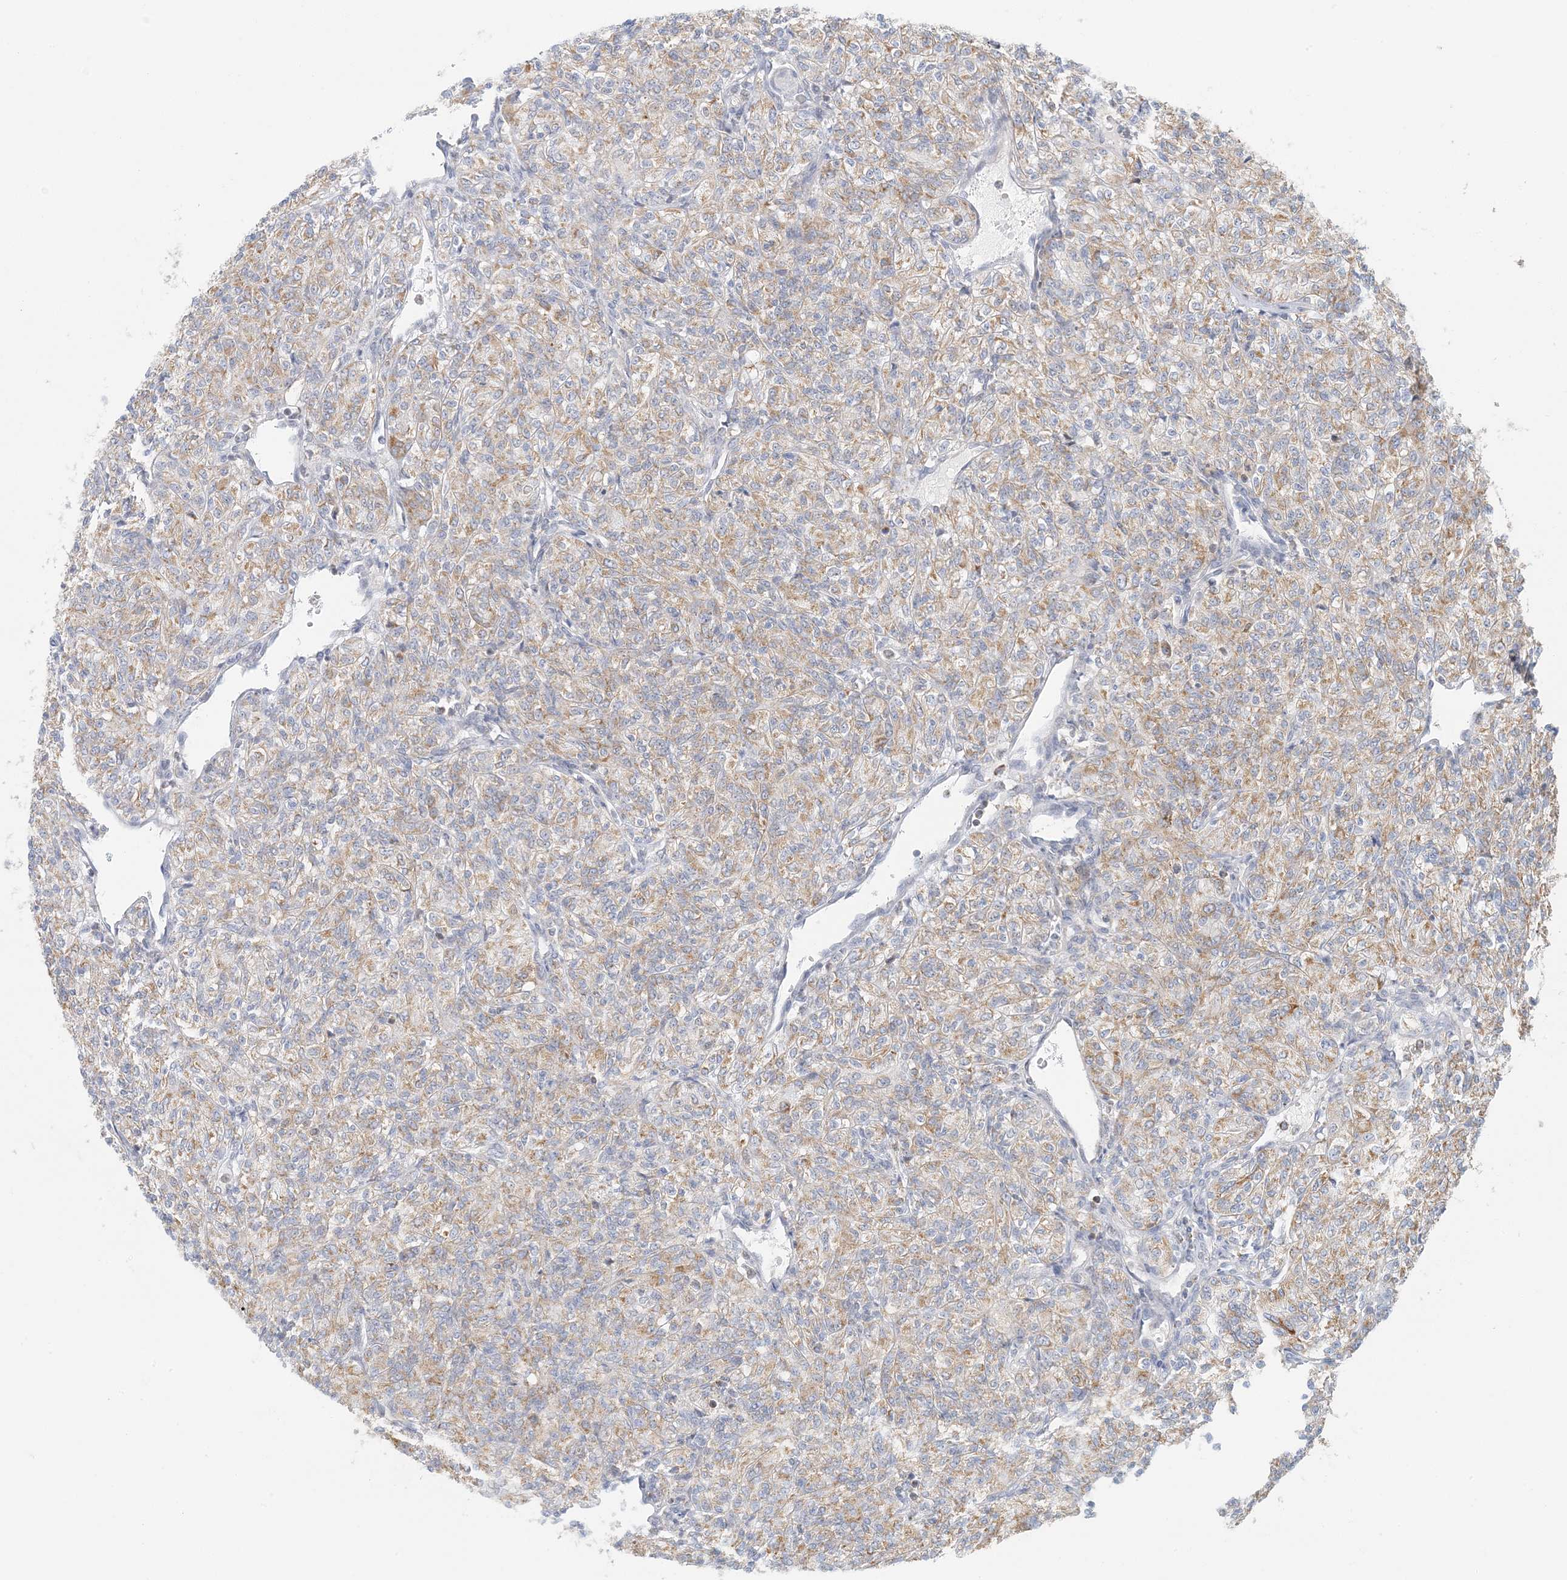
{"staining": {"intensity": "weak", "quantity": ">75%", "location": "cytoplasmic/membranous"}, "tissue": "renal cancer", "cell_type": "Tumor cells", "image_type": "cancer", "snomed": [{"axis": "morphology", "description": "Adenocarcinoma, NOS"}, {"axis": "topography", "description": "Kidney"}], "caption": "IHC staining of adenocarcinoma (renal), which exhibits low levels of weak cytoplasmic/membranous positivity in approximately >75% of tumor cells indicating weak cytoplasmic/membranous protein positivity. The staining was performed using DAB (brown) for protein detection and nuclei were counterstained in hematoxylin (blue).", "gene": "BDH1", "patient": {"sex": "male", "age": 77}}